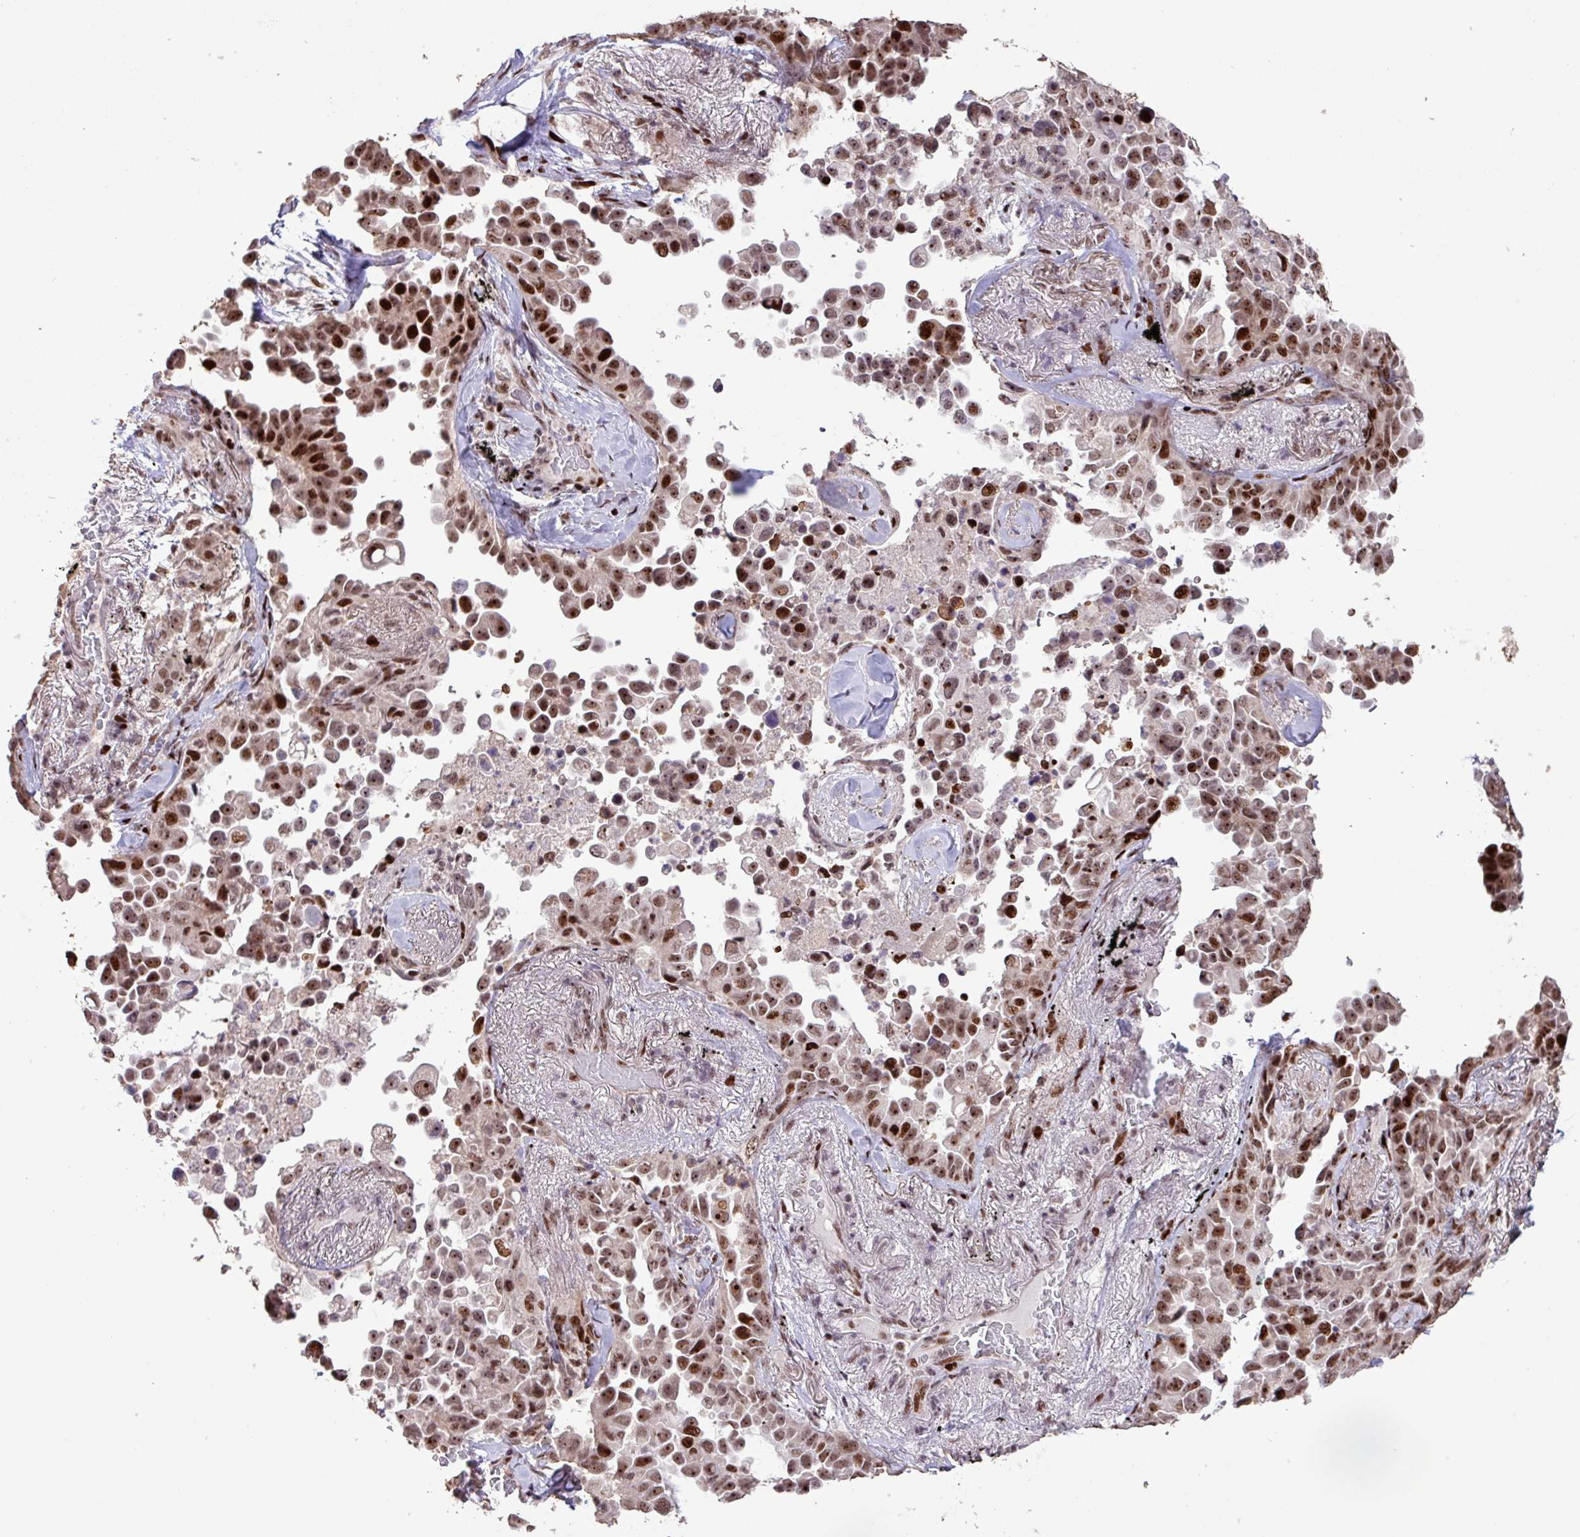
{"staining": {"intensity": "strong", "quantity": ">75%", "location": "nuclear"}, "tissue": "lung cancer", "cell_type": "Tumor cells", "image_type": "cancer", "snomed": [{"axis": "morphology", "description": "Adenocarcinoma, NOS"}, {"axis": "topography", "description": "Lung"}], "caption": "Immunohistochemical staining of human adenocarcinoma (lung) reveals high levels of strong nuclear protein expression in about >75% of tumor cells.", "gene": "ZNF709", "patient": {"sex": "female", "age": 67}}